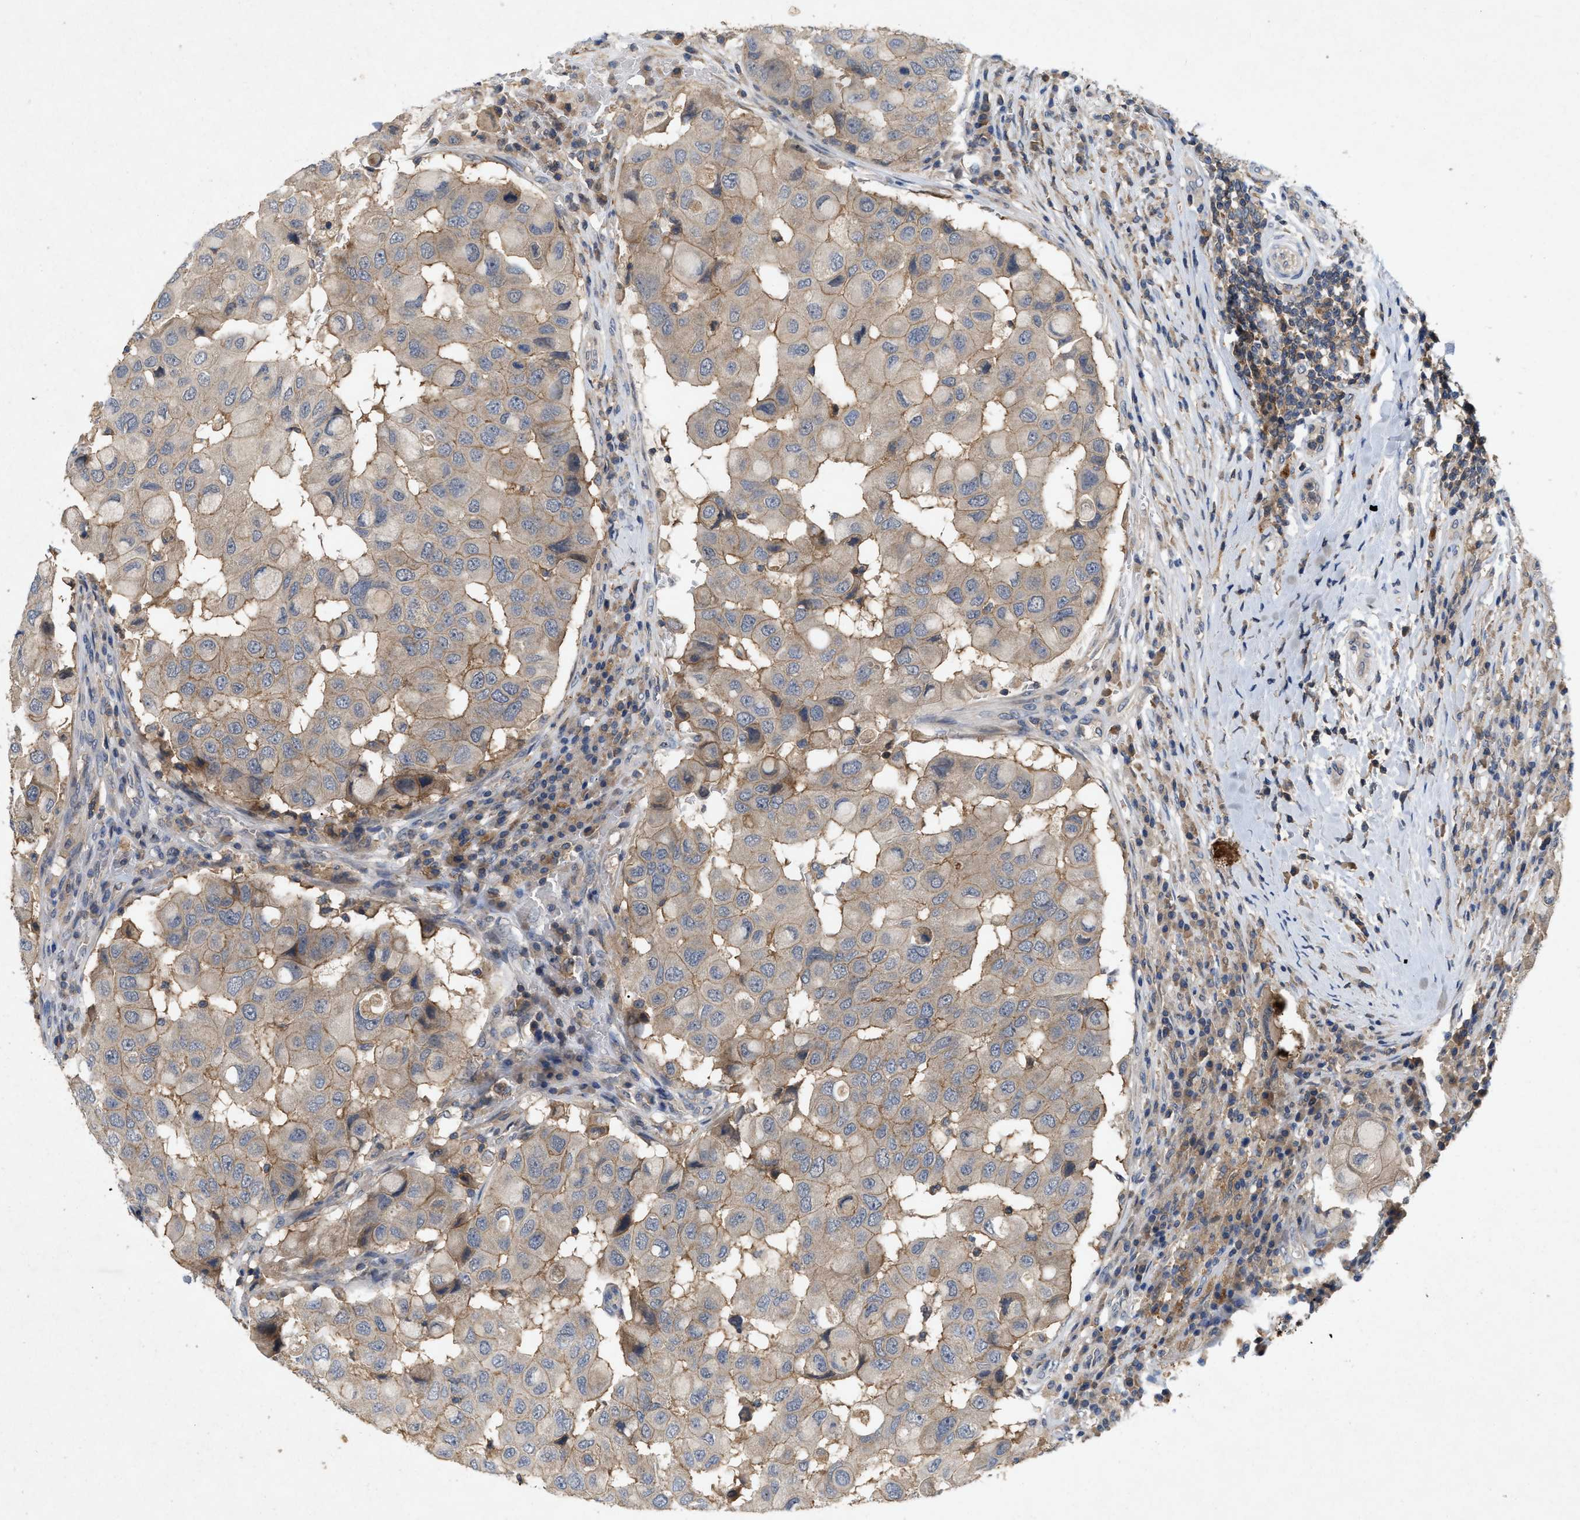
{"staining": {"intensity": "moderate", "quantity": ">75%", "location": "cytoplasmic/membranous"}, "tissue": "breast cancer", "cell_type": "Tumor cells", "image_type": "cancer", "snomed": [{"axis": "morphology", "description": "Duct carcinoma"}, {"axis": "topography", "description": "Breast"}], "caption": "IHC histopathology image of intraductal carcinoma (breast) stained for a protein (brown), which shows medium levels of moderate cytoplasmic/membranous expression in approximately >75% of tumor cells.", "gene": "LPAR2", "patient": {"sex": "female", "age": 27}}